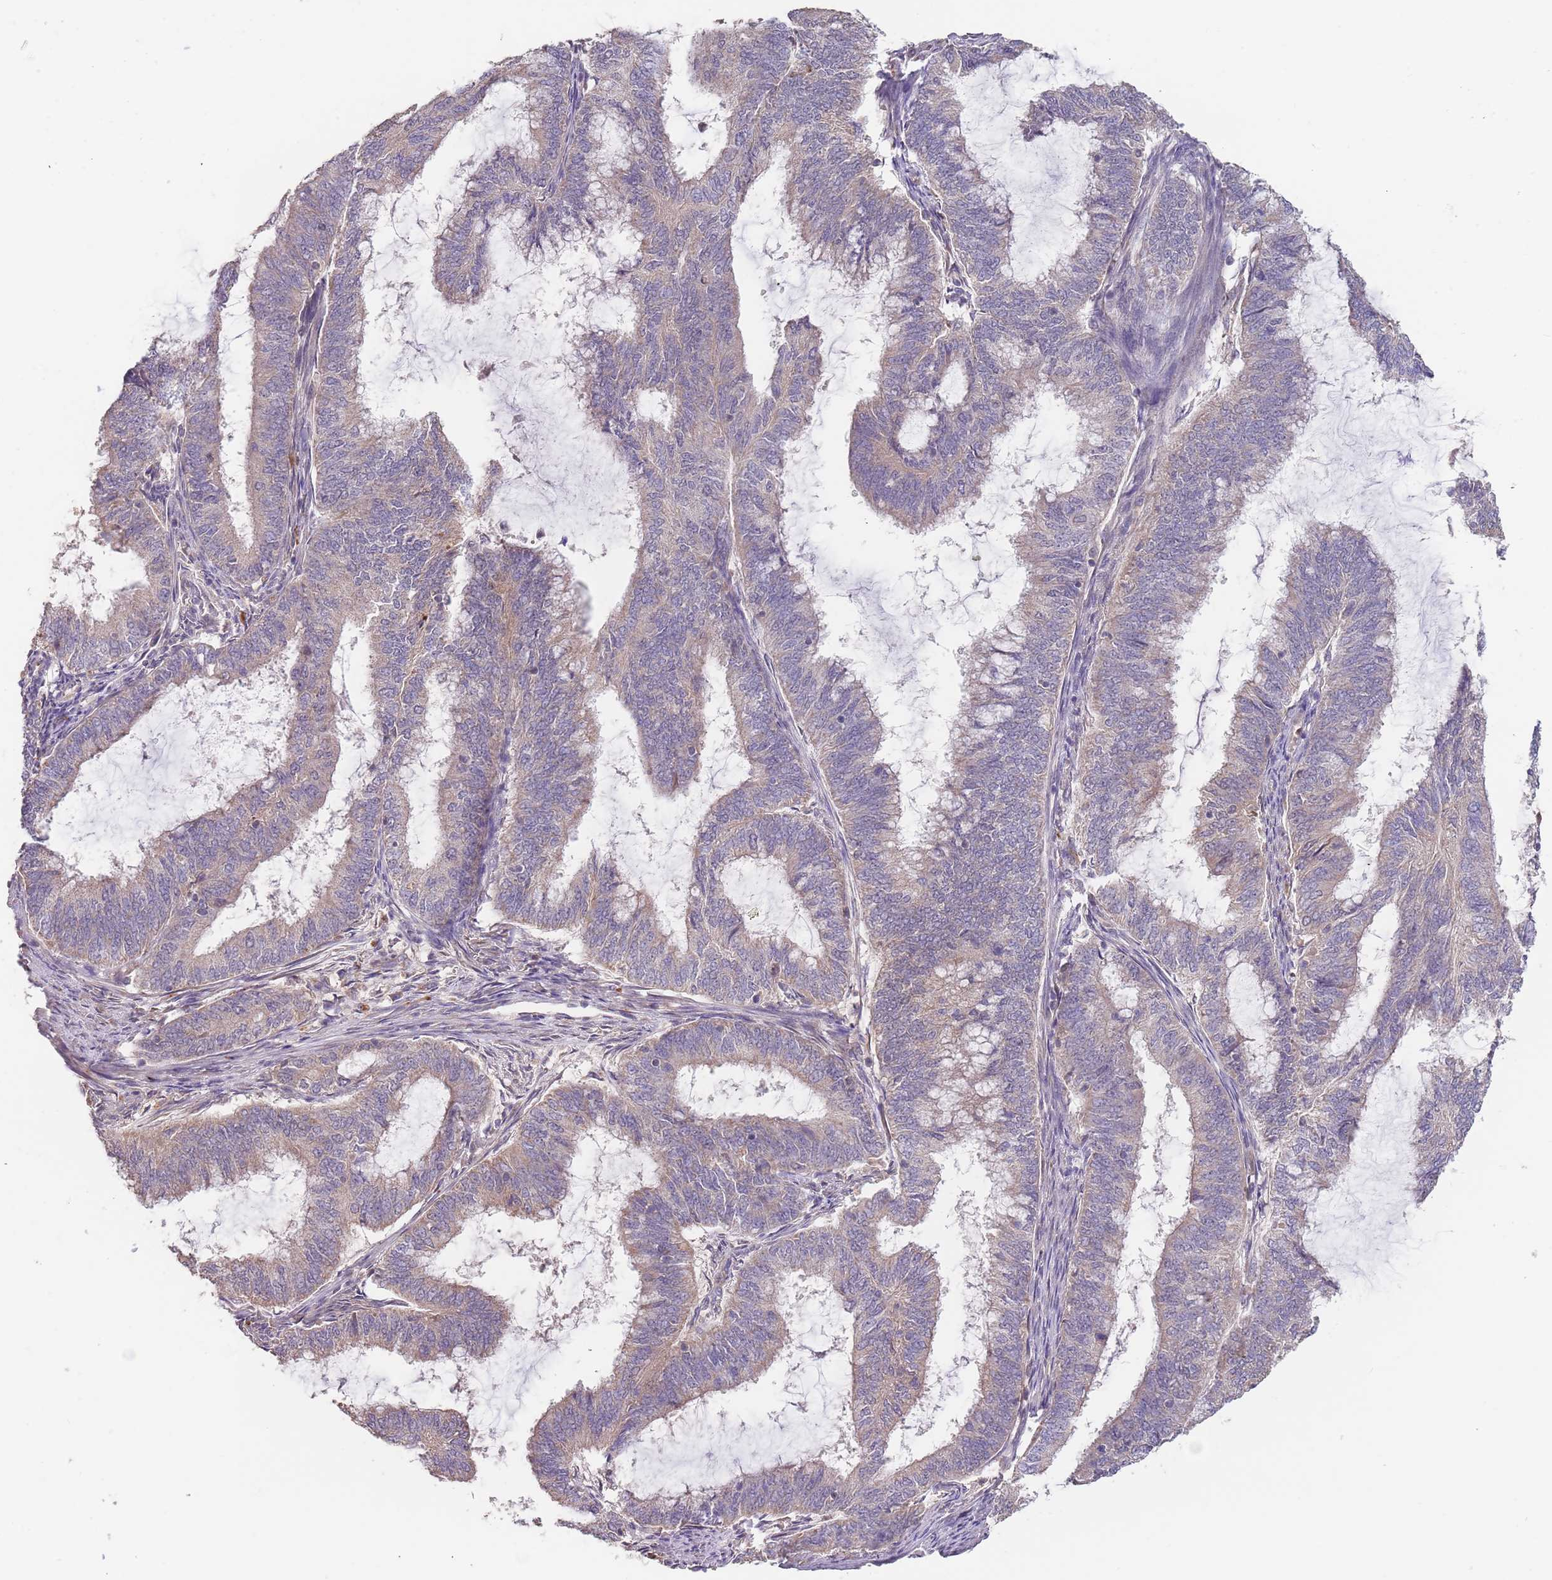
{"staining": {"intensity": "weak", "quantity": "25%-75%", "location": "cytoplasmic/membranous"}, "tissue": "endometrial cancer", "cell_type": "Tumor cells", "image_type": "cancer", "snomed": [{"axis": "morphology", "description": "Adenocarcinoma, NOS"}, {"axis": "topography", "description": "Endometrium"}], "caption": "Approximately 25%-75% of tumor cells in adenocarcinoma (endometrial) demonstrate weak cytoplasmic/membranous protein staining as visualized by brown immunohistochemical staining.", "gene": "TMEM64", "patient": {"sex": "female", "age": 51}}